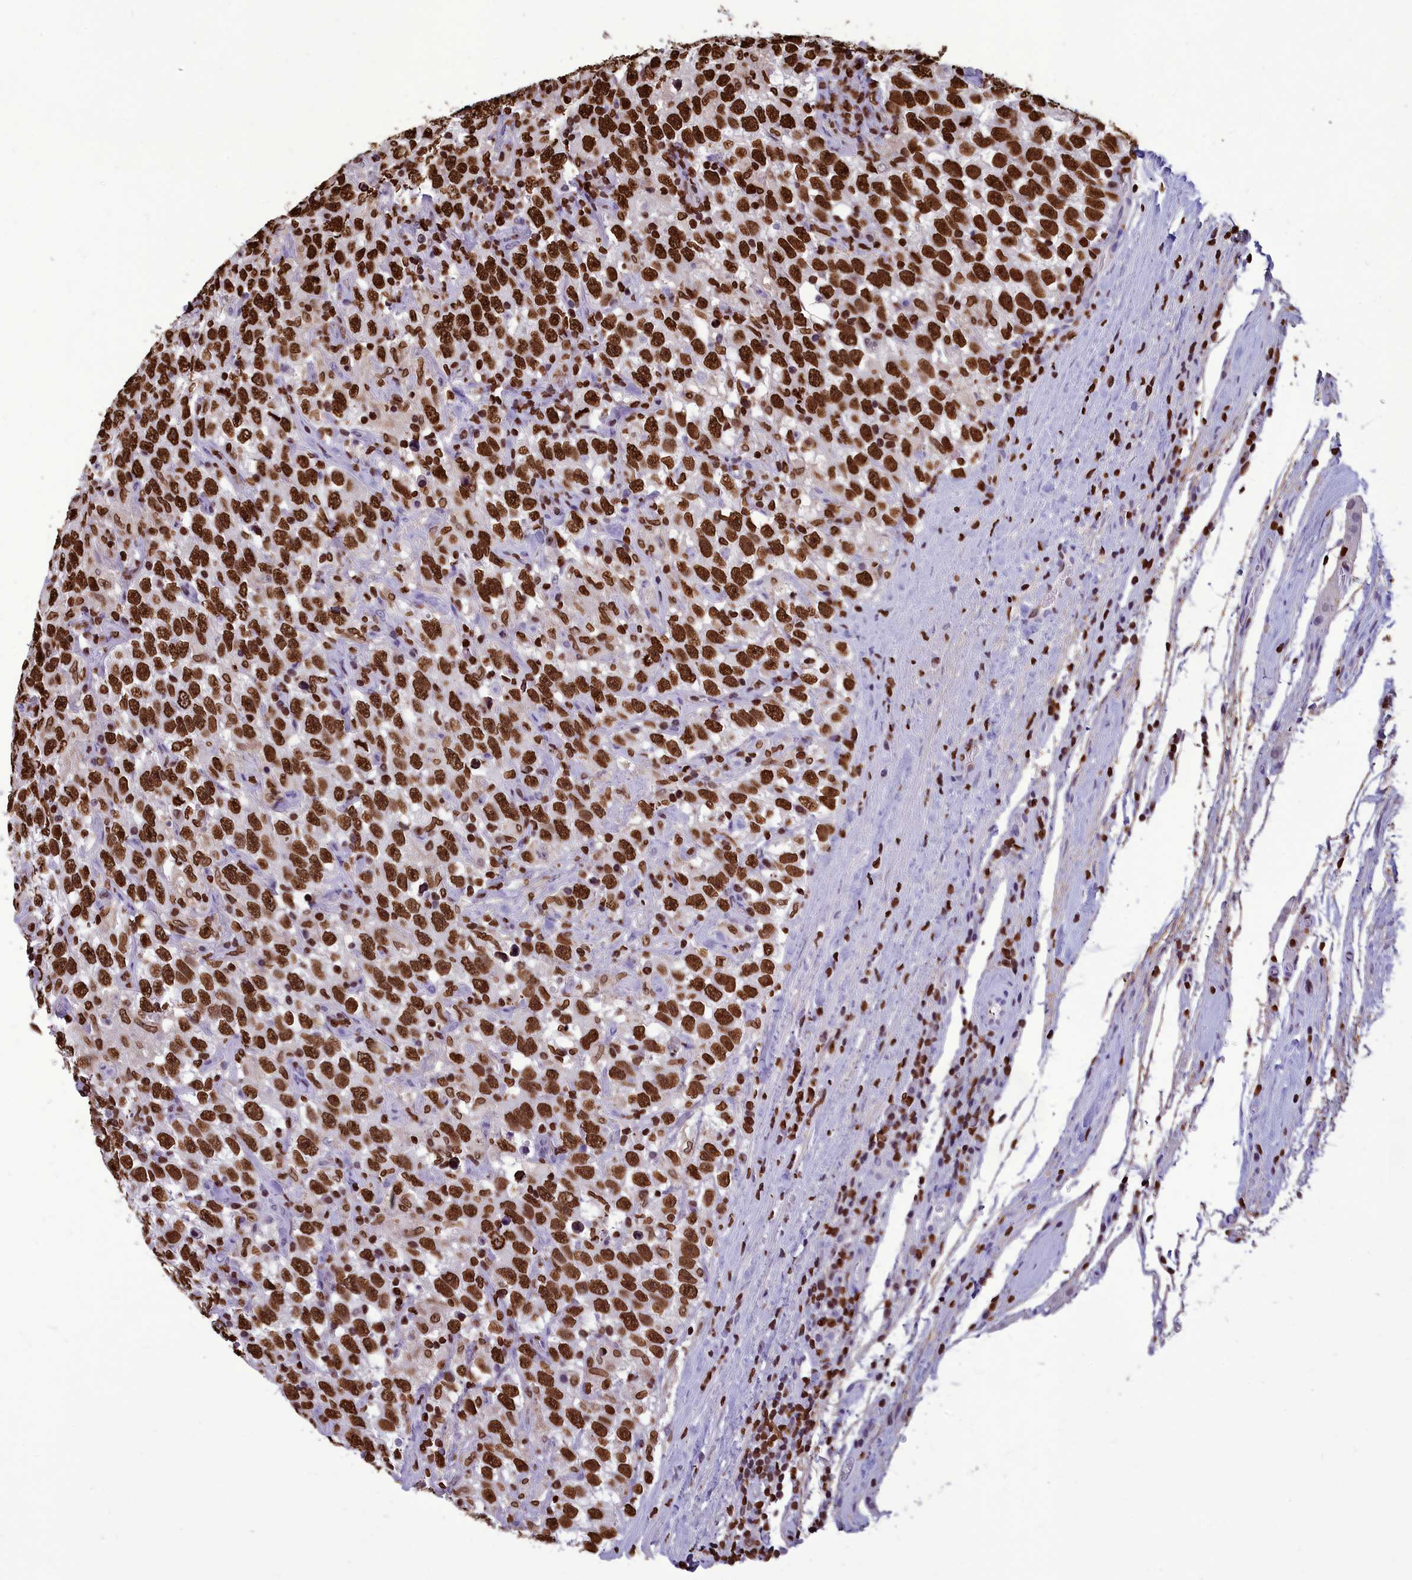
{"staining": {"intensity": "strong", "quantity": ">75%", "location": "nuclear"}, "tissue": "testis cancer", "cell_type": "Tumor cells", "image_type": "cancer", "snomed": [{"axis": "morphology", "description": "Seminoma, NOS"}, {"axis": "topography", "description": "Testis"}], "caption": "A micrograph showing strong nuclear positivity in approximately >75% of tumor cells in seminoma (testis), as visualized by brown immunohistochemical staining.", "gene": "AKAP17A", "patient": {"sex": "male", "age": 41}}